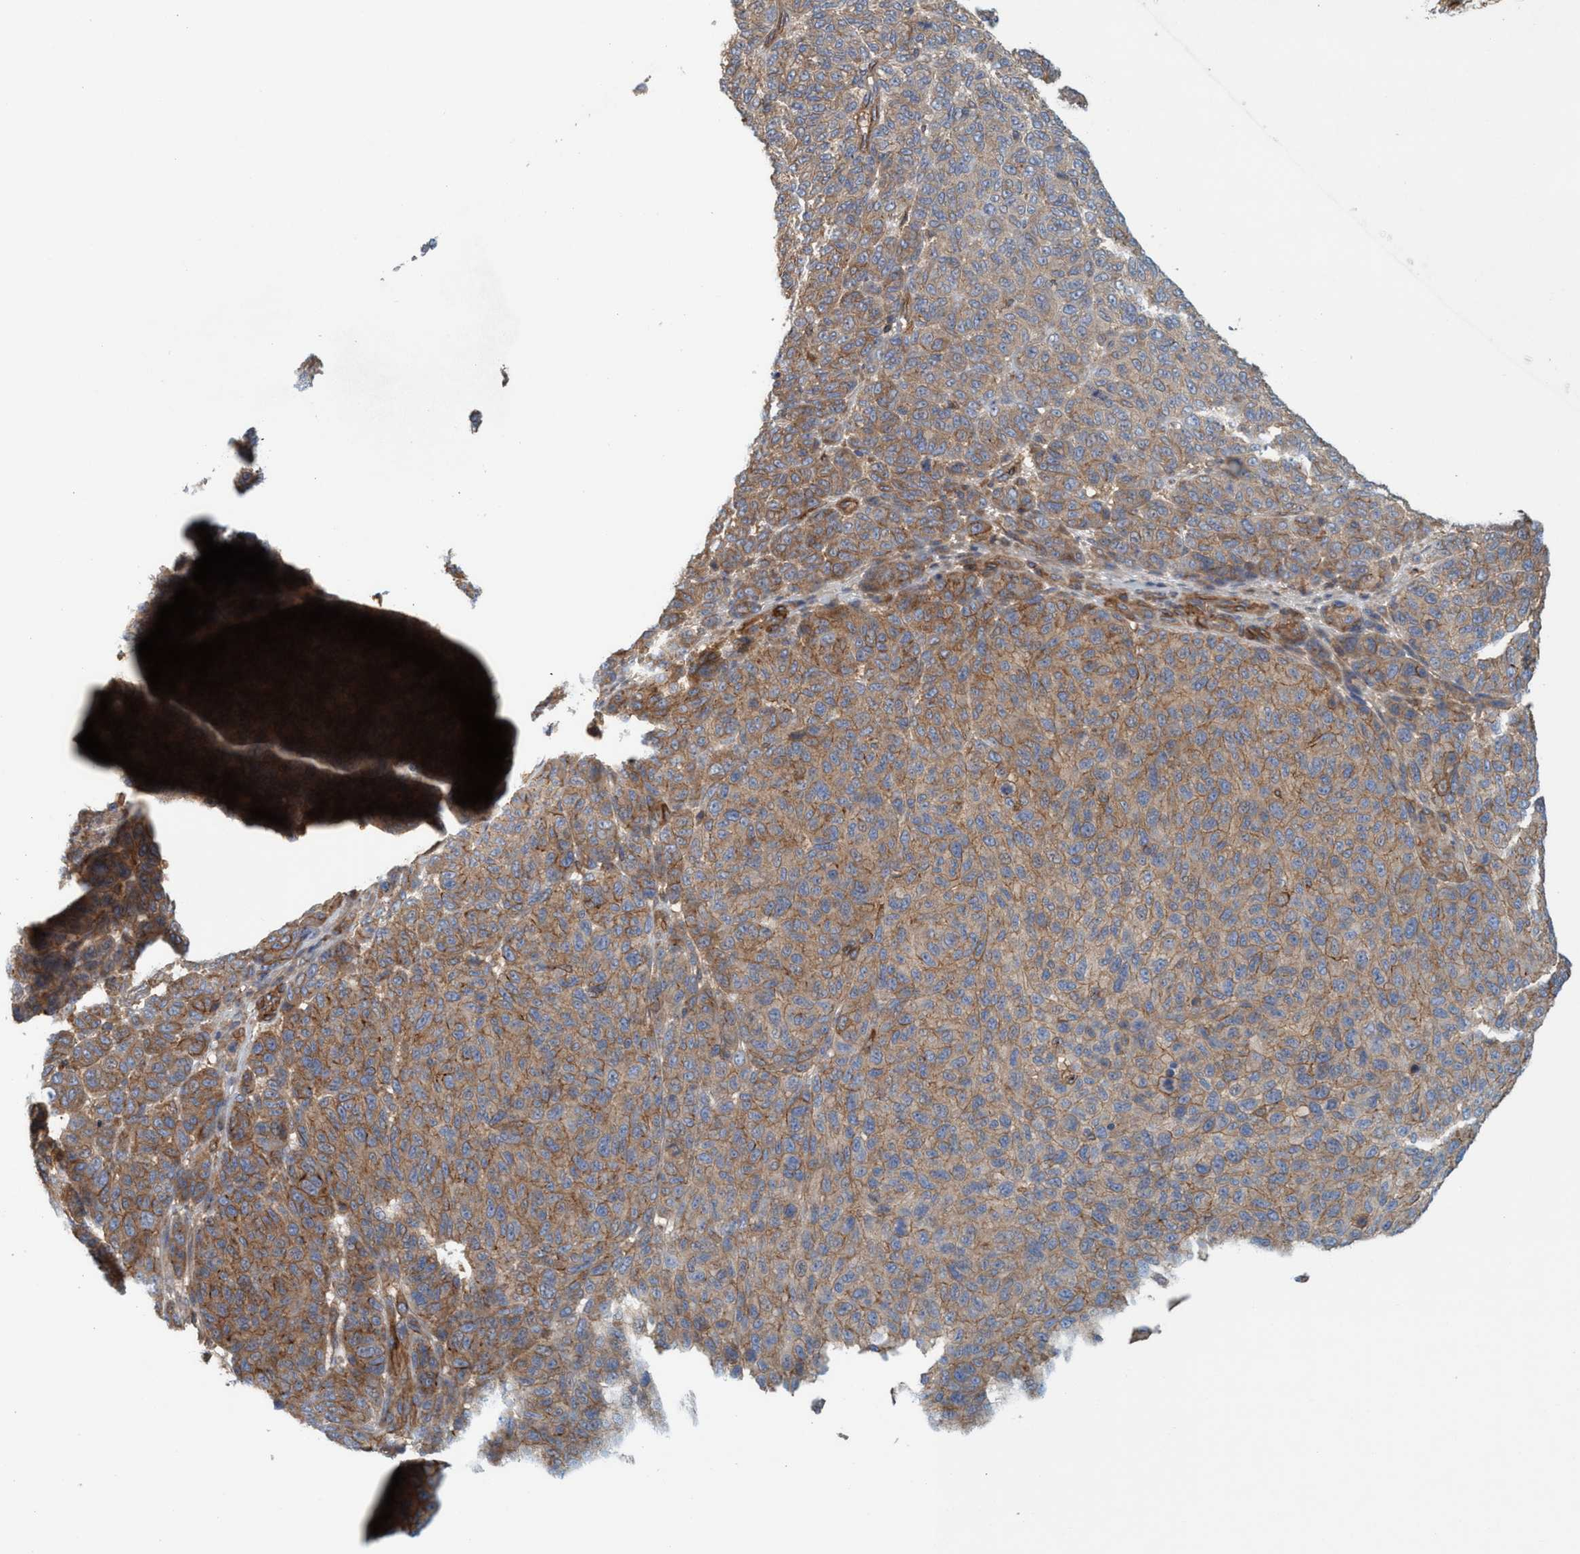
{"staining": {"intensity": "moderate", "quantity": ">75%", "location": "cytoplasmic/membranous"}, "tissue": "melanoma", "cell_type": "Tumor cells", "image_type": "cancer", "snomed": [{"axis": "morphology", "description": "Malignant melanoma, NOS"}, {"axis": "topography", "description": "Skin"}], "caption": "Melanoma stained with a protein marker displays moderate staining in tumor cells.", "gene": "SPECC1", "patient": {"sex": "male", "age": 59}}